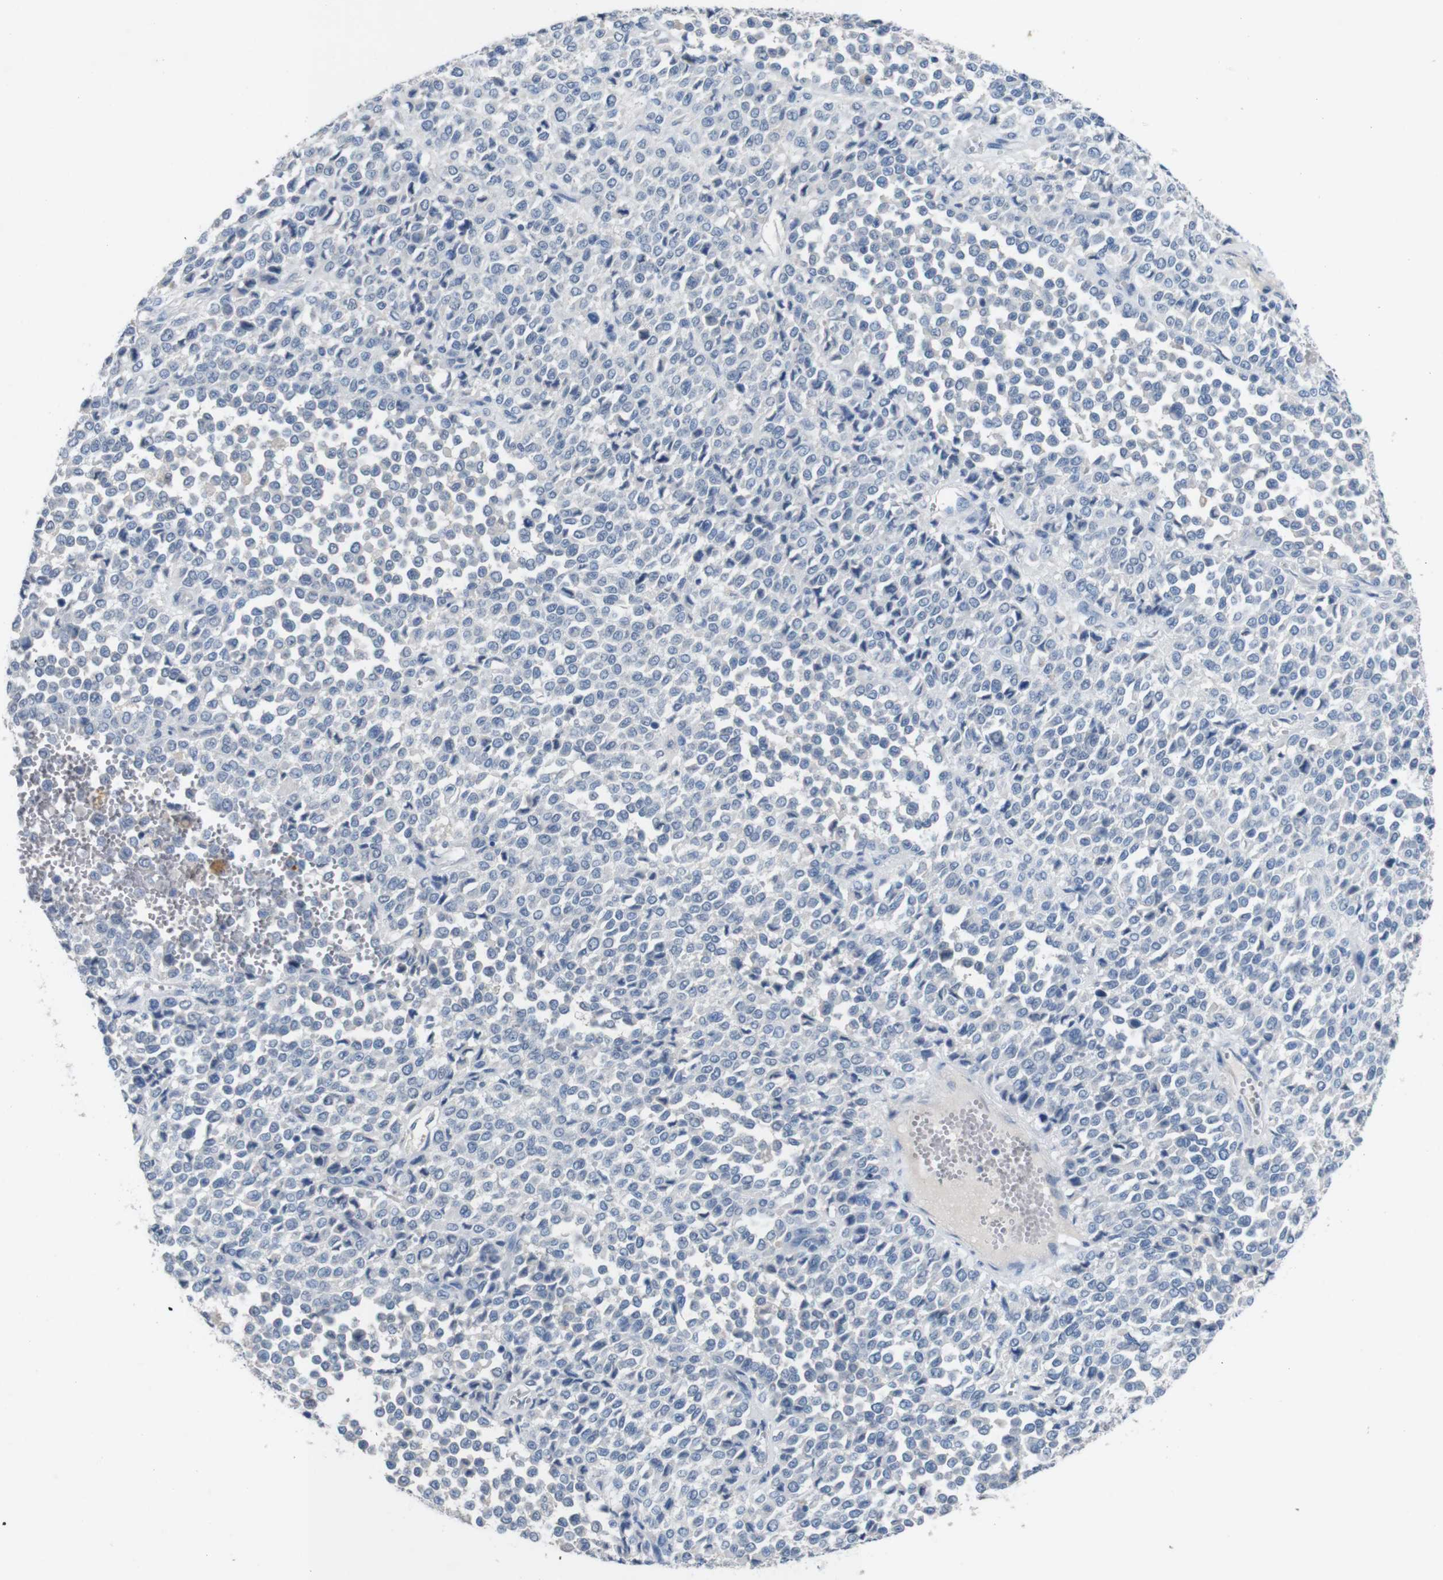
{"staining": {"intensity": "negative", "quantity": "none", "location": "none"}, "tissue": "melanoma", "cell_type": "Tumor cells", "image_type": "cancer", "snomed": [{"axis": "morphology", "description": "Malignant melanoma, Metastatic site"}, {"axis": "topography", "description": "Pancreas"}], "caption": "A micrograph of melanoma stained for a protein displays no brown staining in tumor cells. (Brightfield microscopy of DAB (3,3'-diaminobenzidine) immunohistochemistry at high magnification).", "gene": "SLC2A8", "patient": {"sex": "female", "age": 30}}